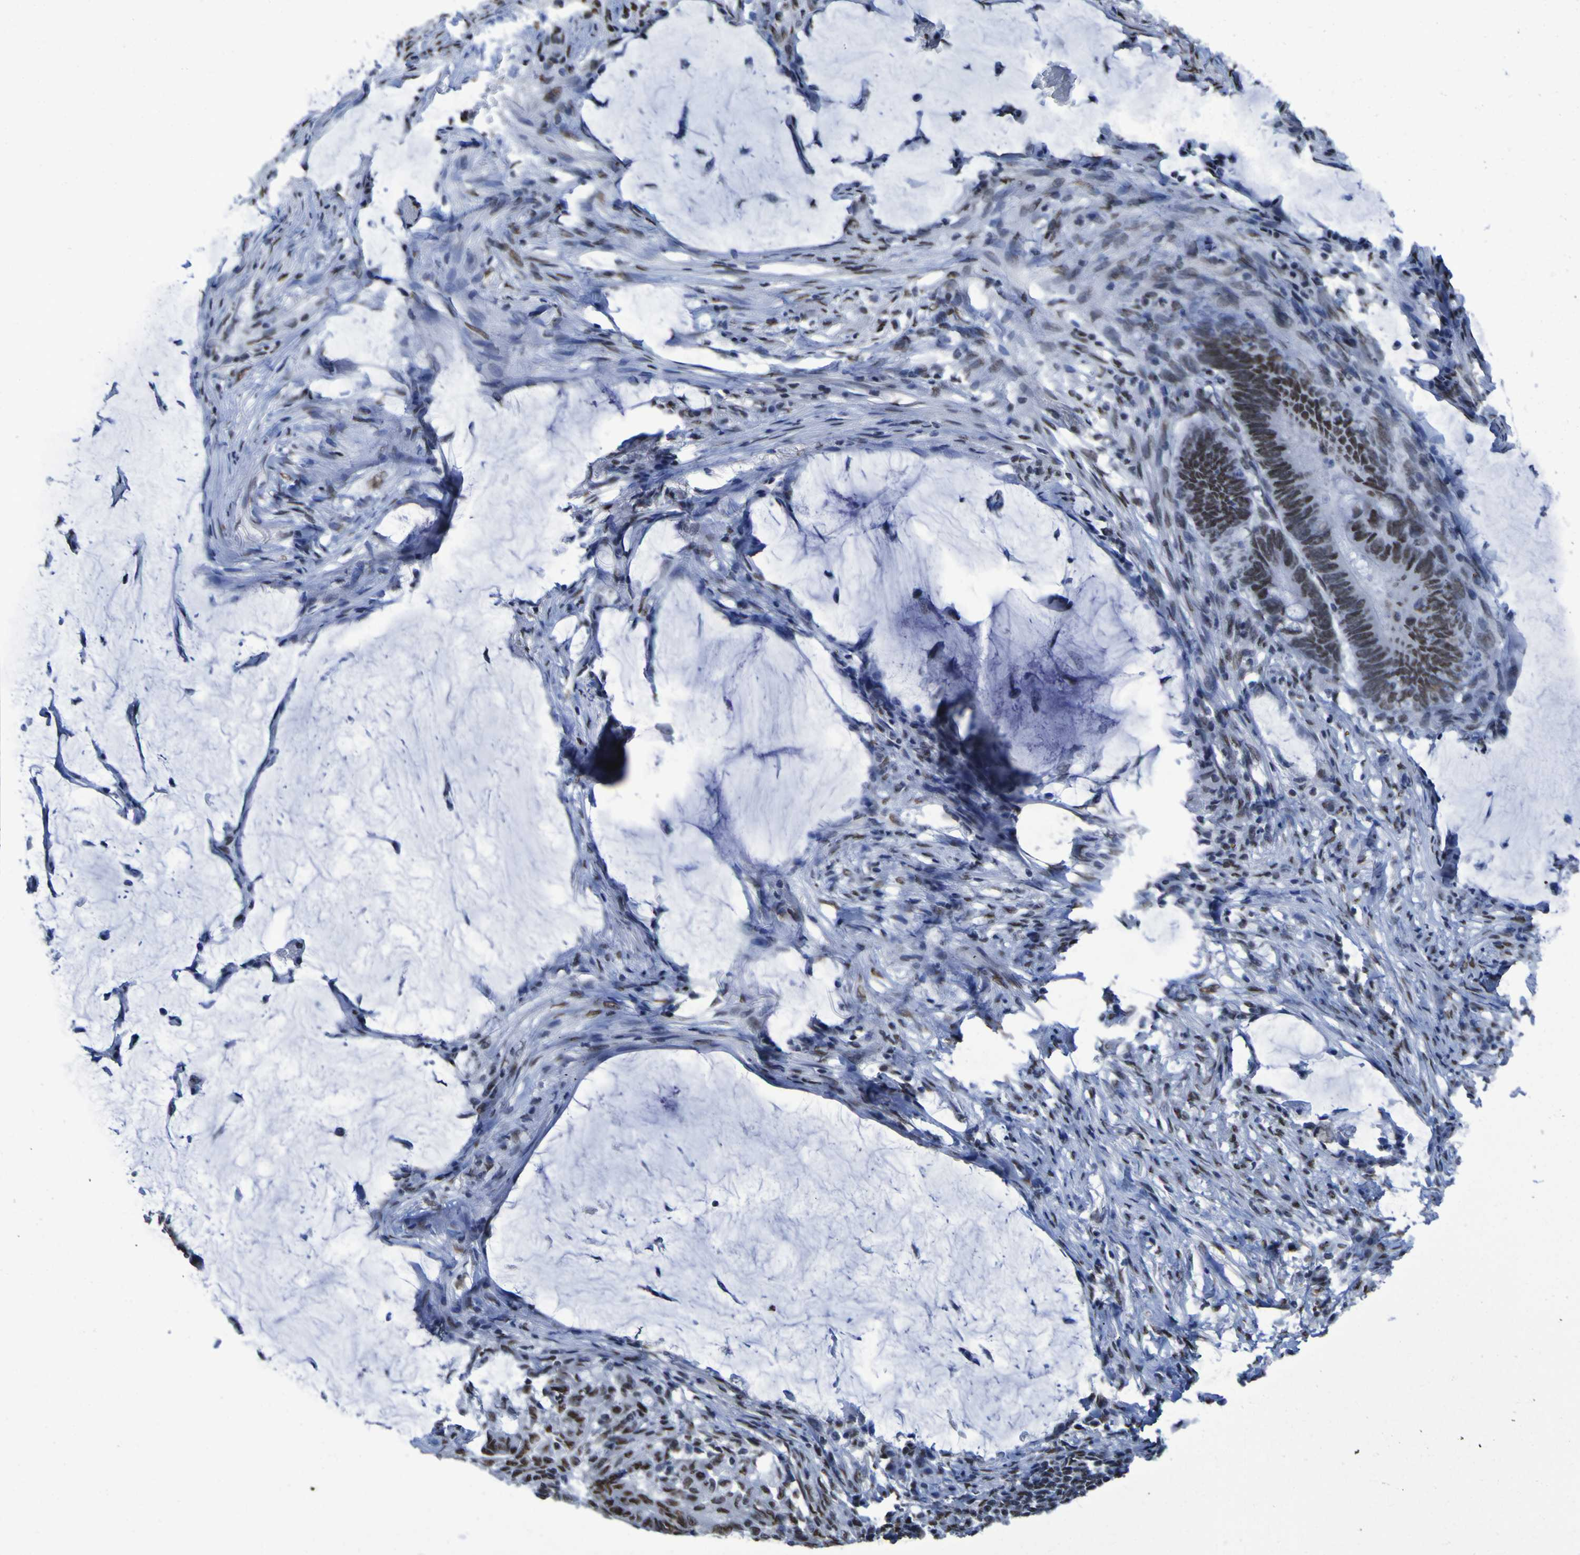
{"staining": {"intensity": "strong", "quantity": "25%-75%", "location": "nuclear"}, "tissue": "colorectal cancer", "cell_type": "Tumor cells", "image_type": "cancer", "snomed": [{"axis": "morphology", "description": "Normal tissue, NOS"}, {"axis": "morphology", "description": "Adenocarcinoma, NOS"}, {"axis": "topography", "description": "Rectum"}, {"axis": "topography", "description": "Peripheral nerve tissue"}], "caption": "Strong nuclear staining for a protein is appreciated in approximately 25%-75% of tumor cells of colorectal adenocarcinoma using immunohistochemistry.", "gene": "HNRNPR", "patient": {"sex": "male", "age": 92}}